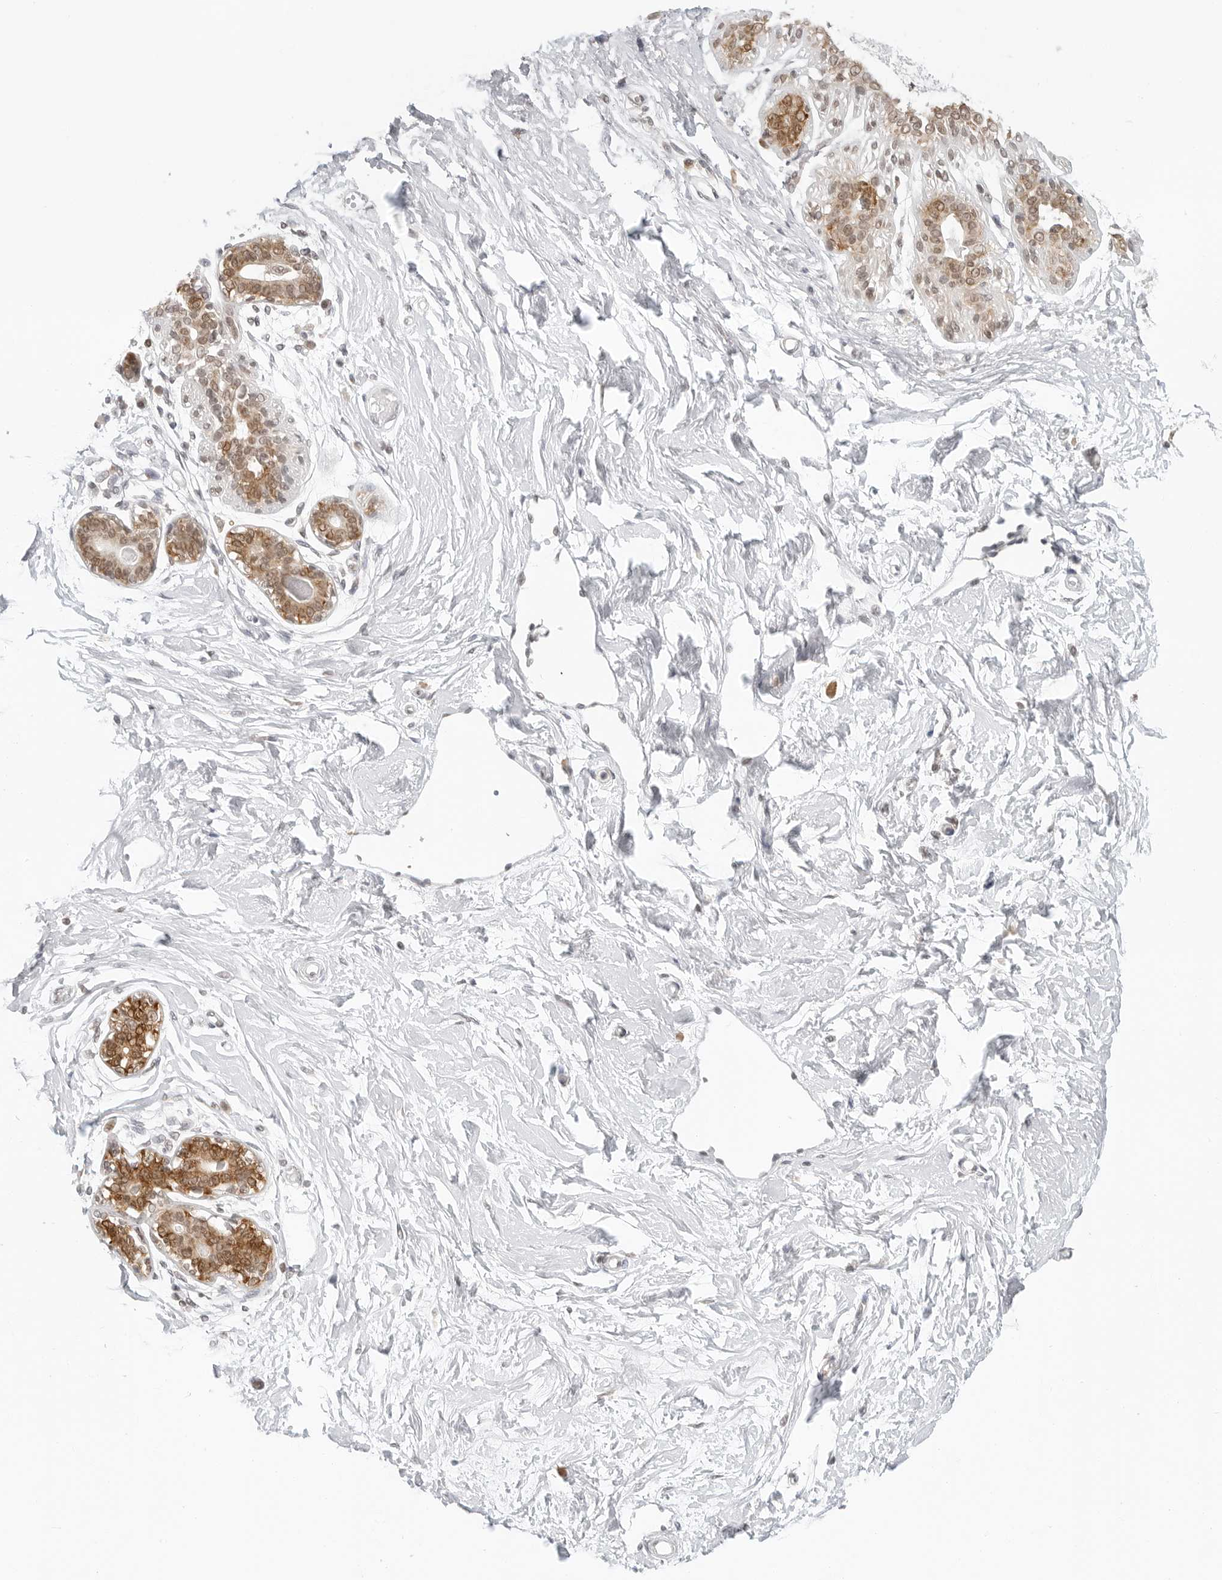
{"staining": {"intensity": "negative", "quantity": "none", "location": "none"}, "tissue": "breast", "cell_type": "Adipocytes", "image_type": "normal", "snomed": [{"axis": "morphology", "description": "Normal tissue, NOS"}, {"axis": "topography", "description": "Breast"}], "caption": "DAB immunohistochemical staining of benign human breast exhibits no significant positivity in adipocytes. (DAB IHC, high magnification).", "gene": "METAP1", "patient": {"sex": "female", "age": 45}}